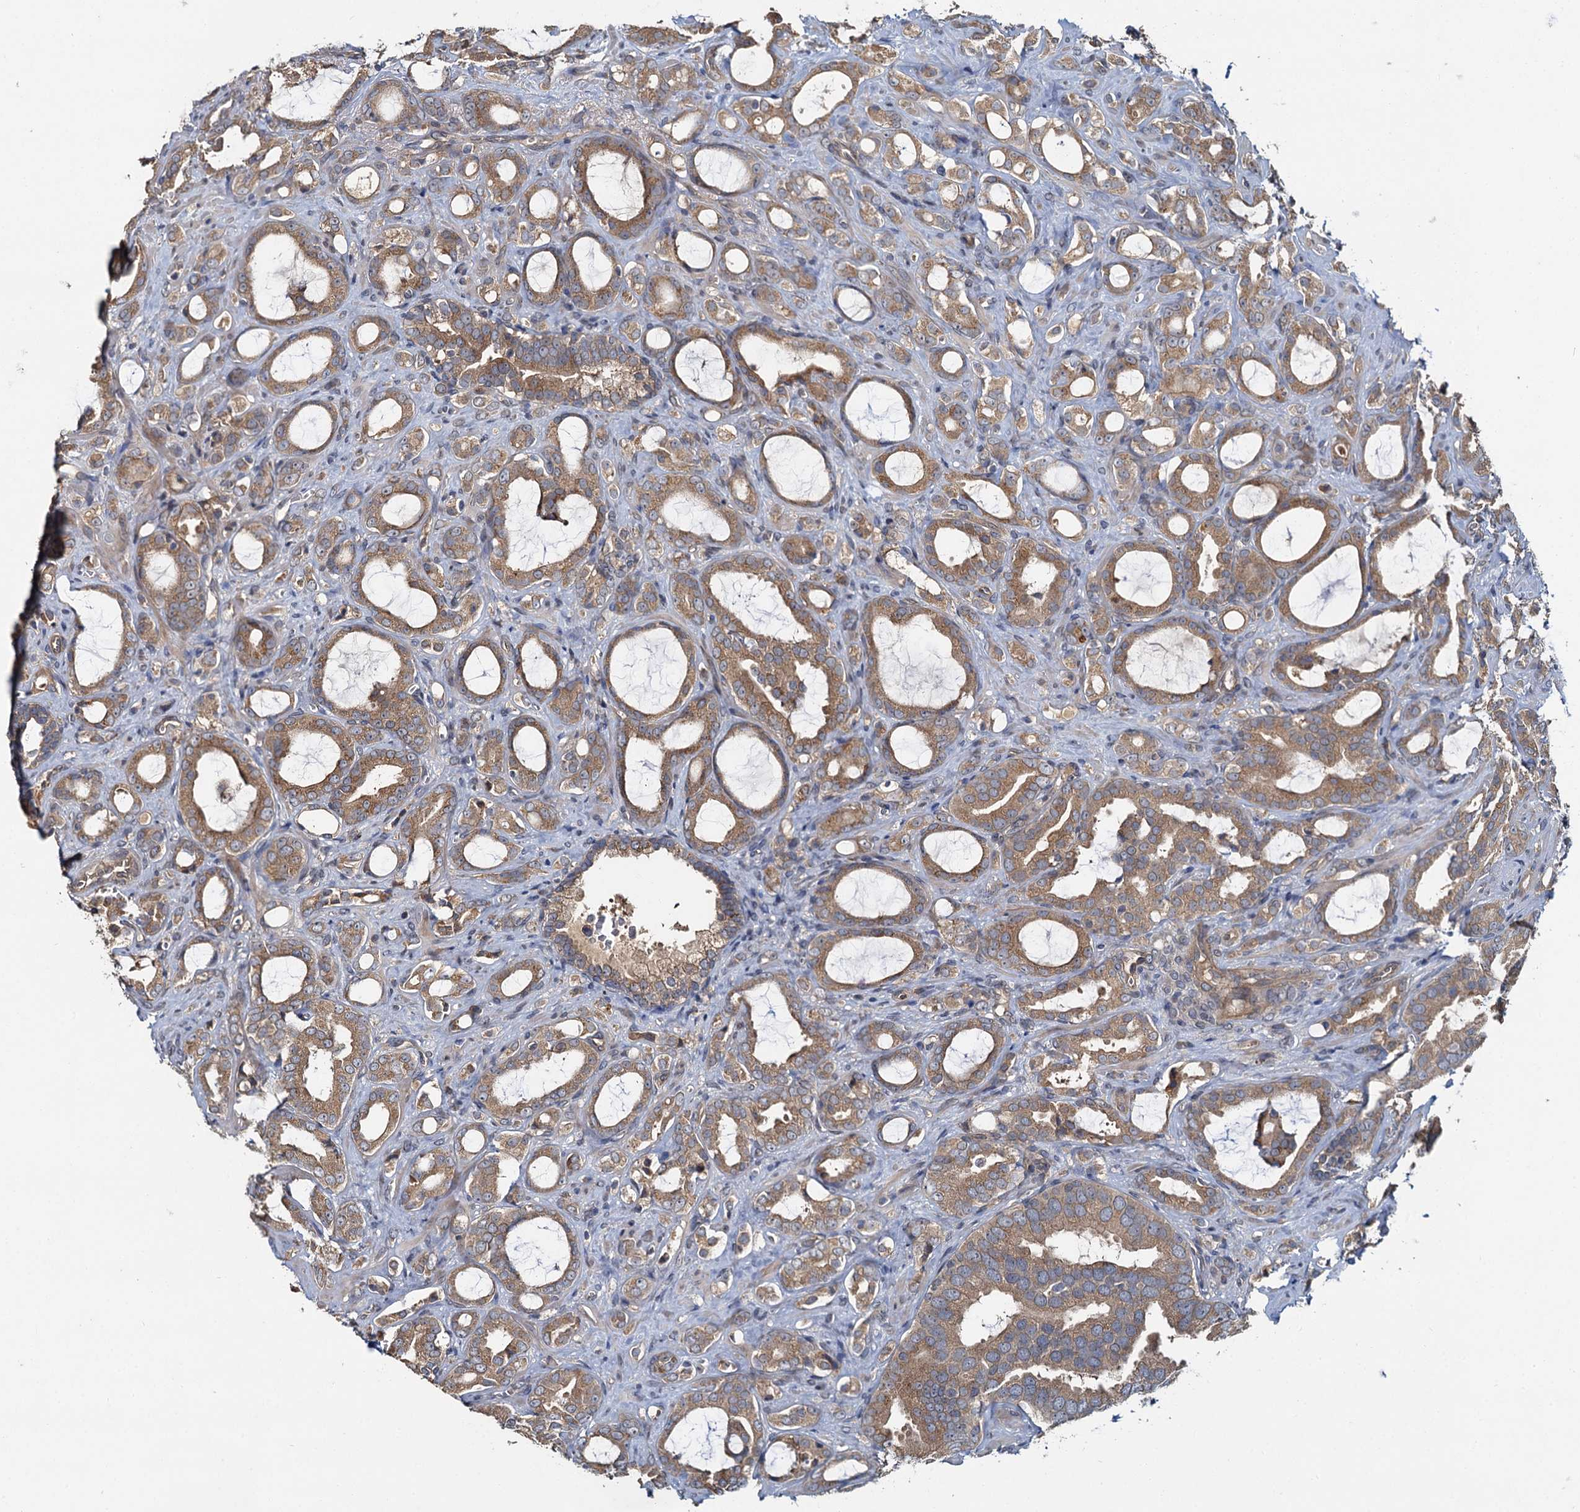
{"staining": {"intensity": "moderate", "quantity": ">75%", "location": "cytoplasmic/membranous"}, "tissue": "prostate cancer", "cell_type": "Tumor cells", "image_type": "cancer", "snomed": [{"axis": "morphology", "description": "Adenocarcinoma, High grade"}, {"axis": "topography", "description": "Prostate"}], "caption": "Prostate adenocarcinoma (high-grade) stained with a brown dye displays moderate cytoplasmic/membranous positive staining in approximately >75% of tumor cells.", "gene": "ZNF324", "patient": {"sex": "male", "age": 72}}